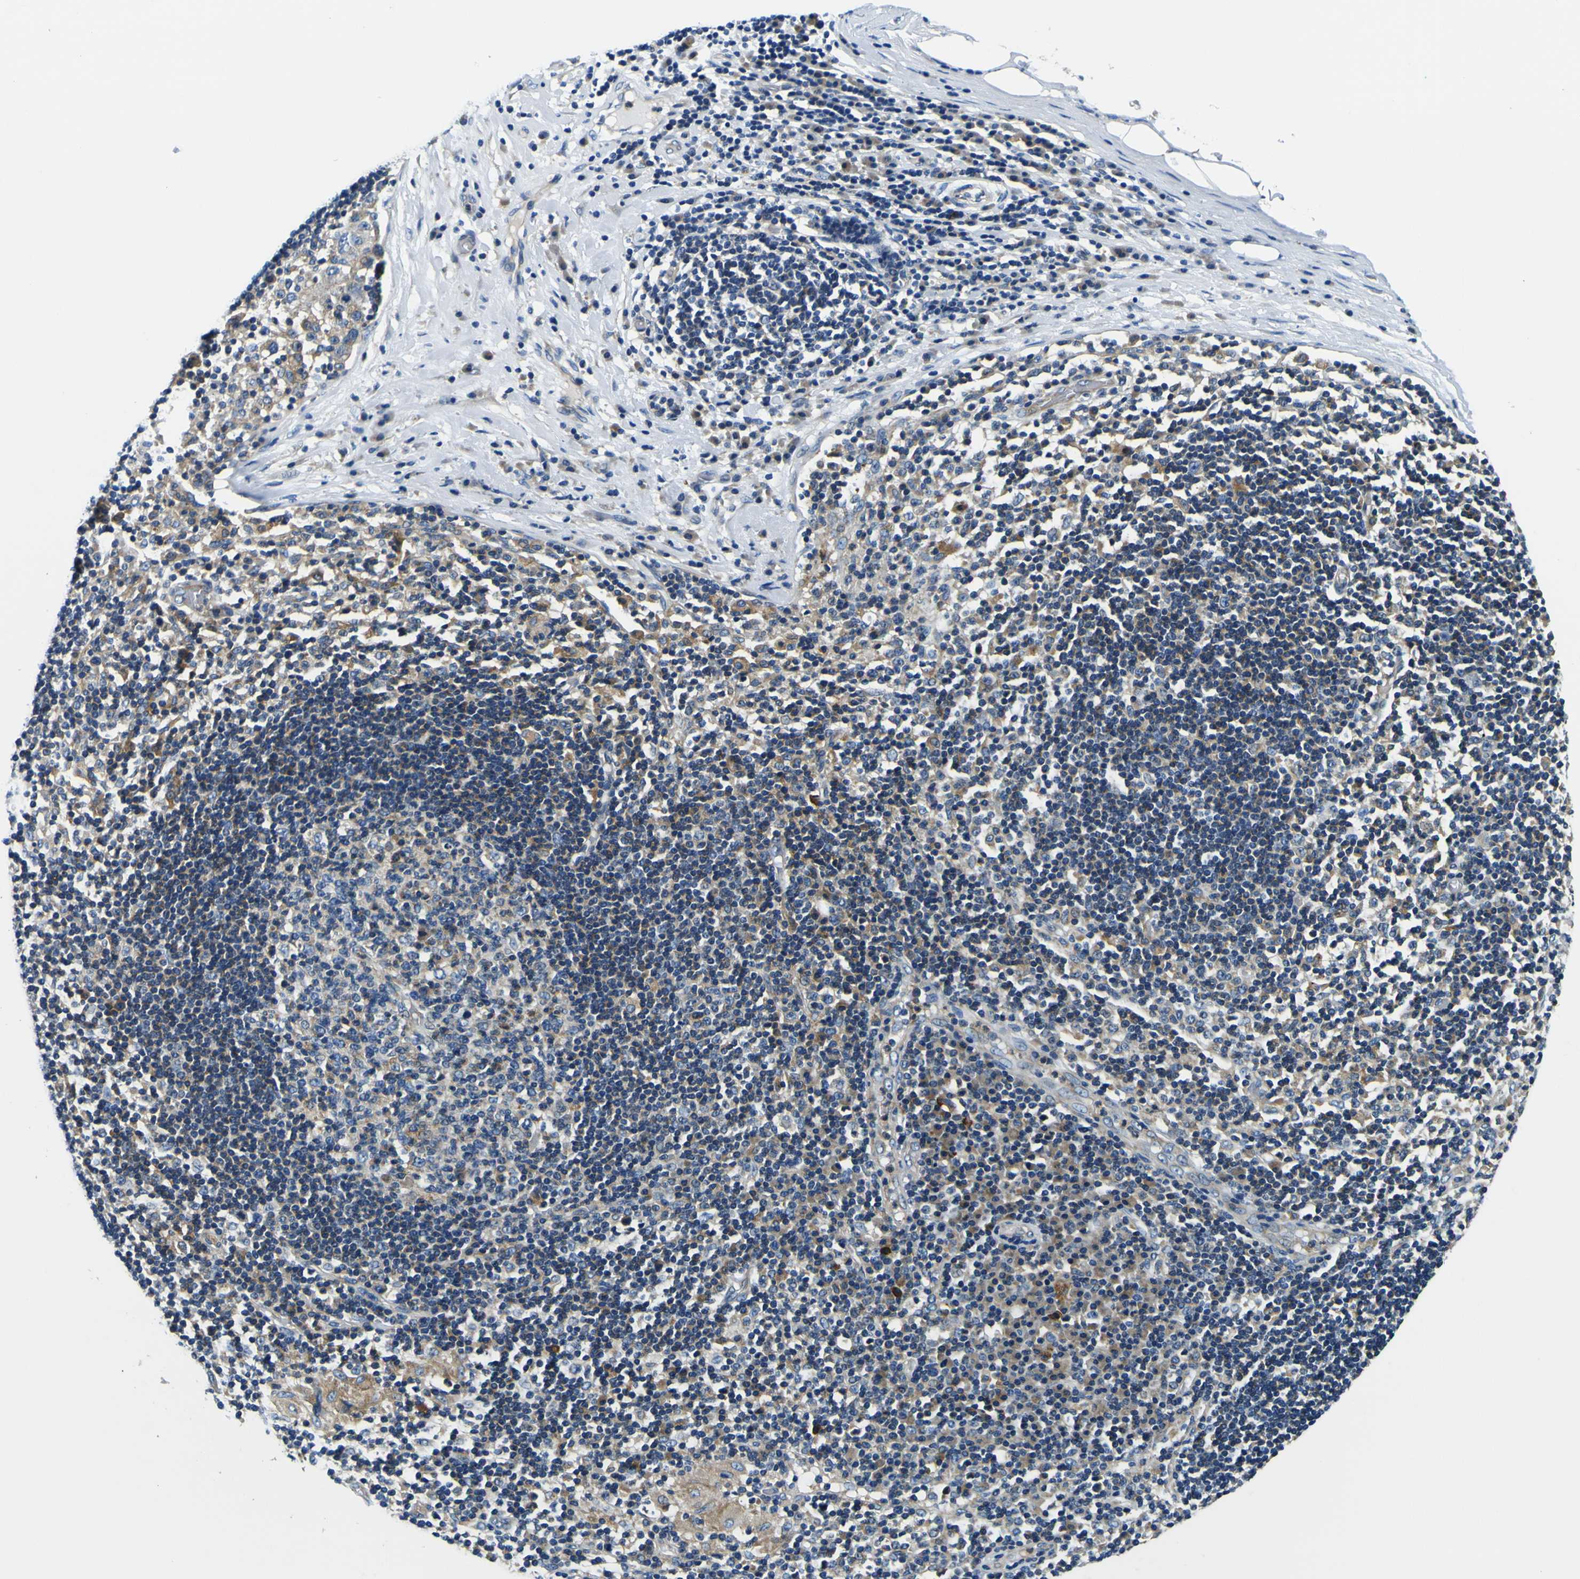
{"staining": {"intensity": "negative", "quantity": "none", "location": "none"}, "tissue": "adipose tissue", "cell_type": "Adipocytes", "image_type": "normal", "snomed": [{"axis": "morphology", "description": "Normal tissue, NOS"}, {"axis": "morphology", "description": "Adenocarcinoma, NOS"}, {"axis": "topography", "description": "Esophagus"}], "caption": "Immunohistochemistry photomicrograph of normal adipose tissue: human adipose tissue stained with DAB (3,3'-diaminobenzidine) displays no significant protein positivity in adipocytes.", "gene": "CLSTN1", "patient": {"sex": "male", "age": 62}}